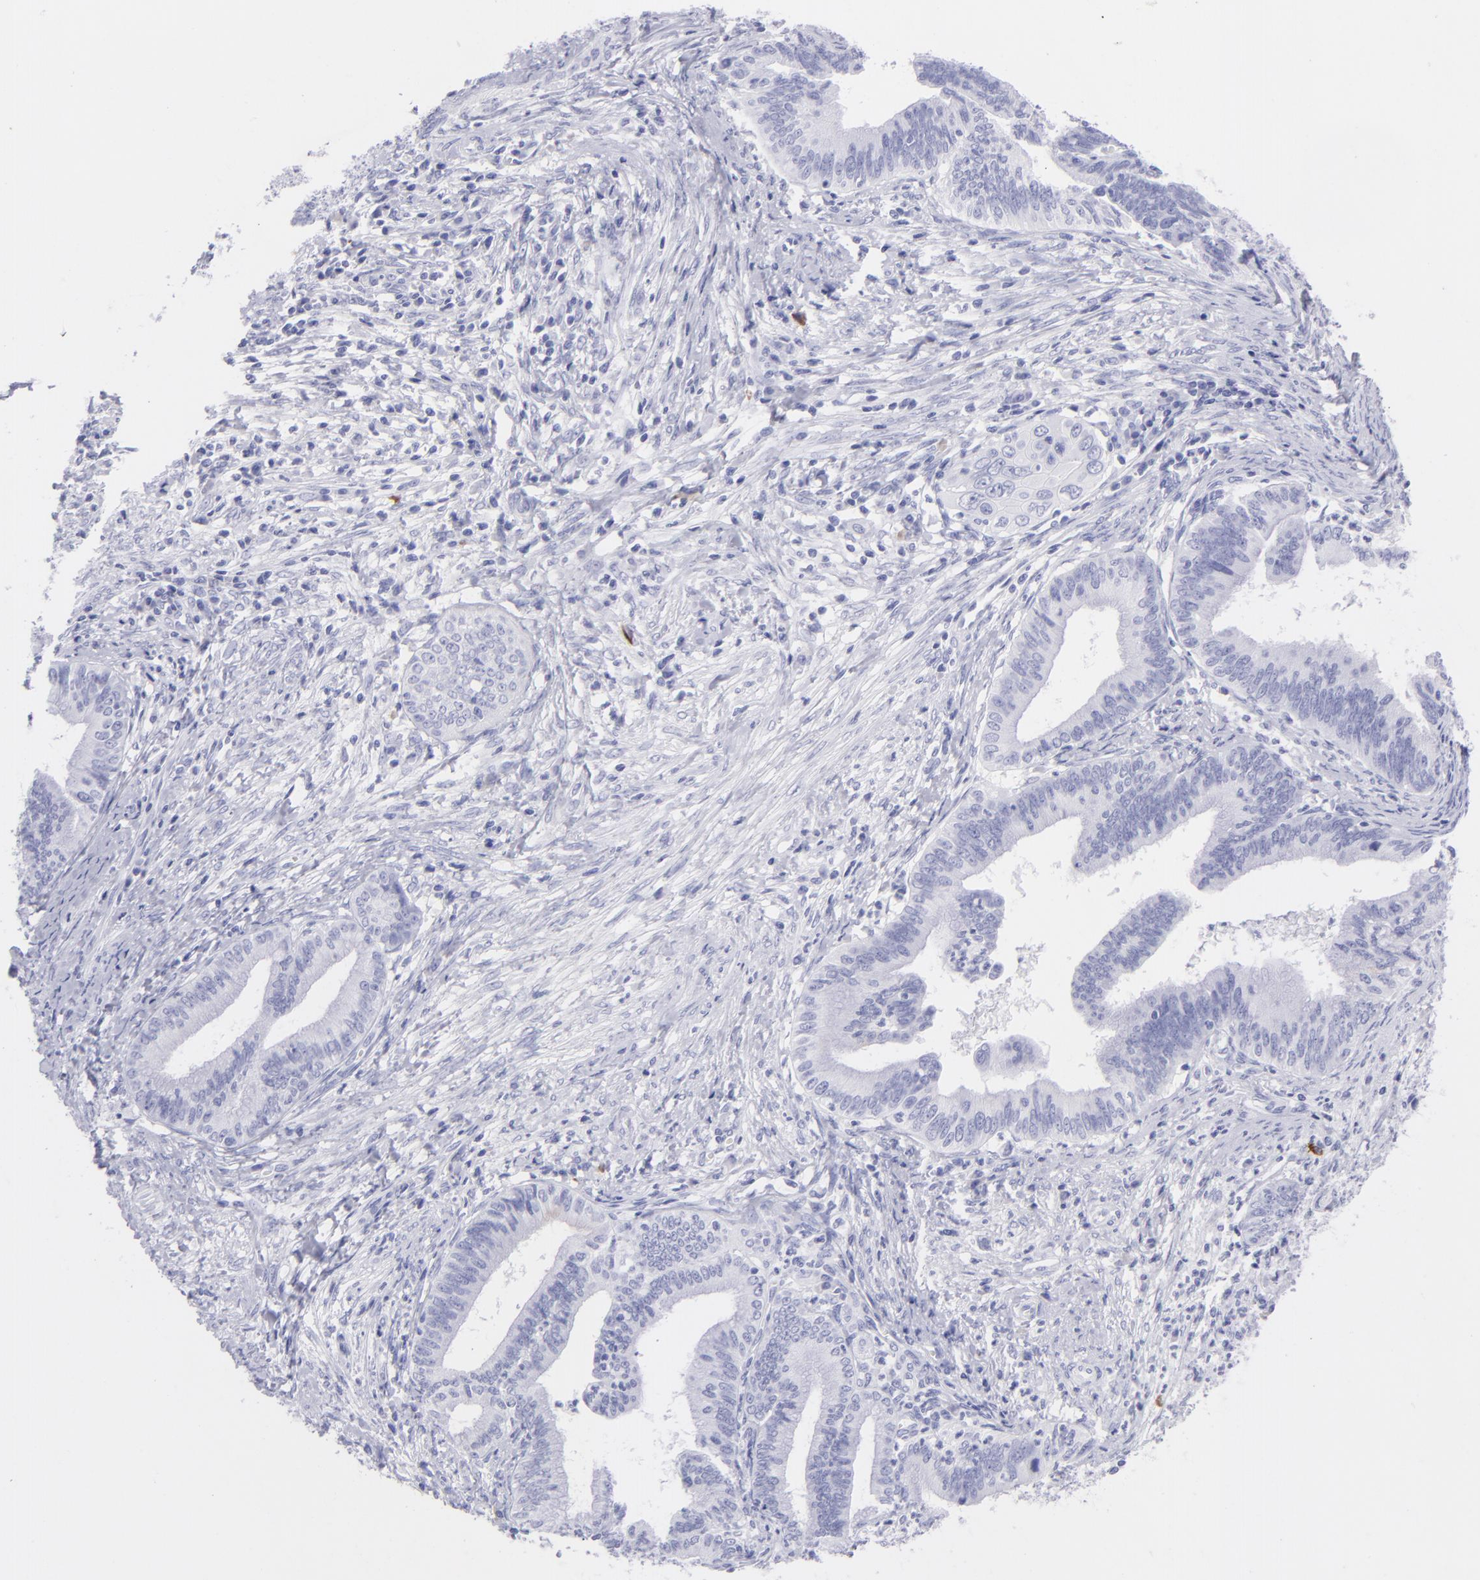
{"staining": {"intensity": "negative", "quantity": "none", "location": "none"}, "tissue": "cervical cancer", "cell_type": "Tumor cells", "image_type": "cancer", "snomed": [{"axis": "morphology", "description": "Adenocarcinoma, NOS"}, {"axis": "topography", "description": "Cervix"}], "caption": "Tumor cells show no significant staining in cervical adenocarcinoma.", "gene": "SLC1A2", "patient": {"sex": "female", "age": 36}}